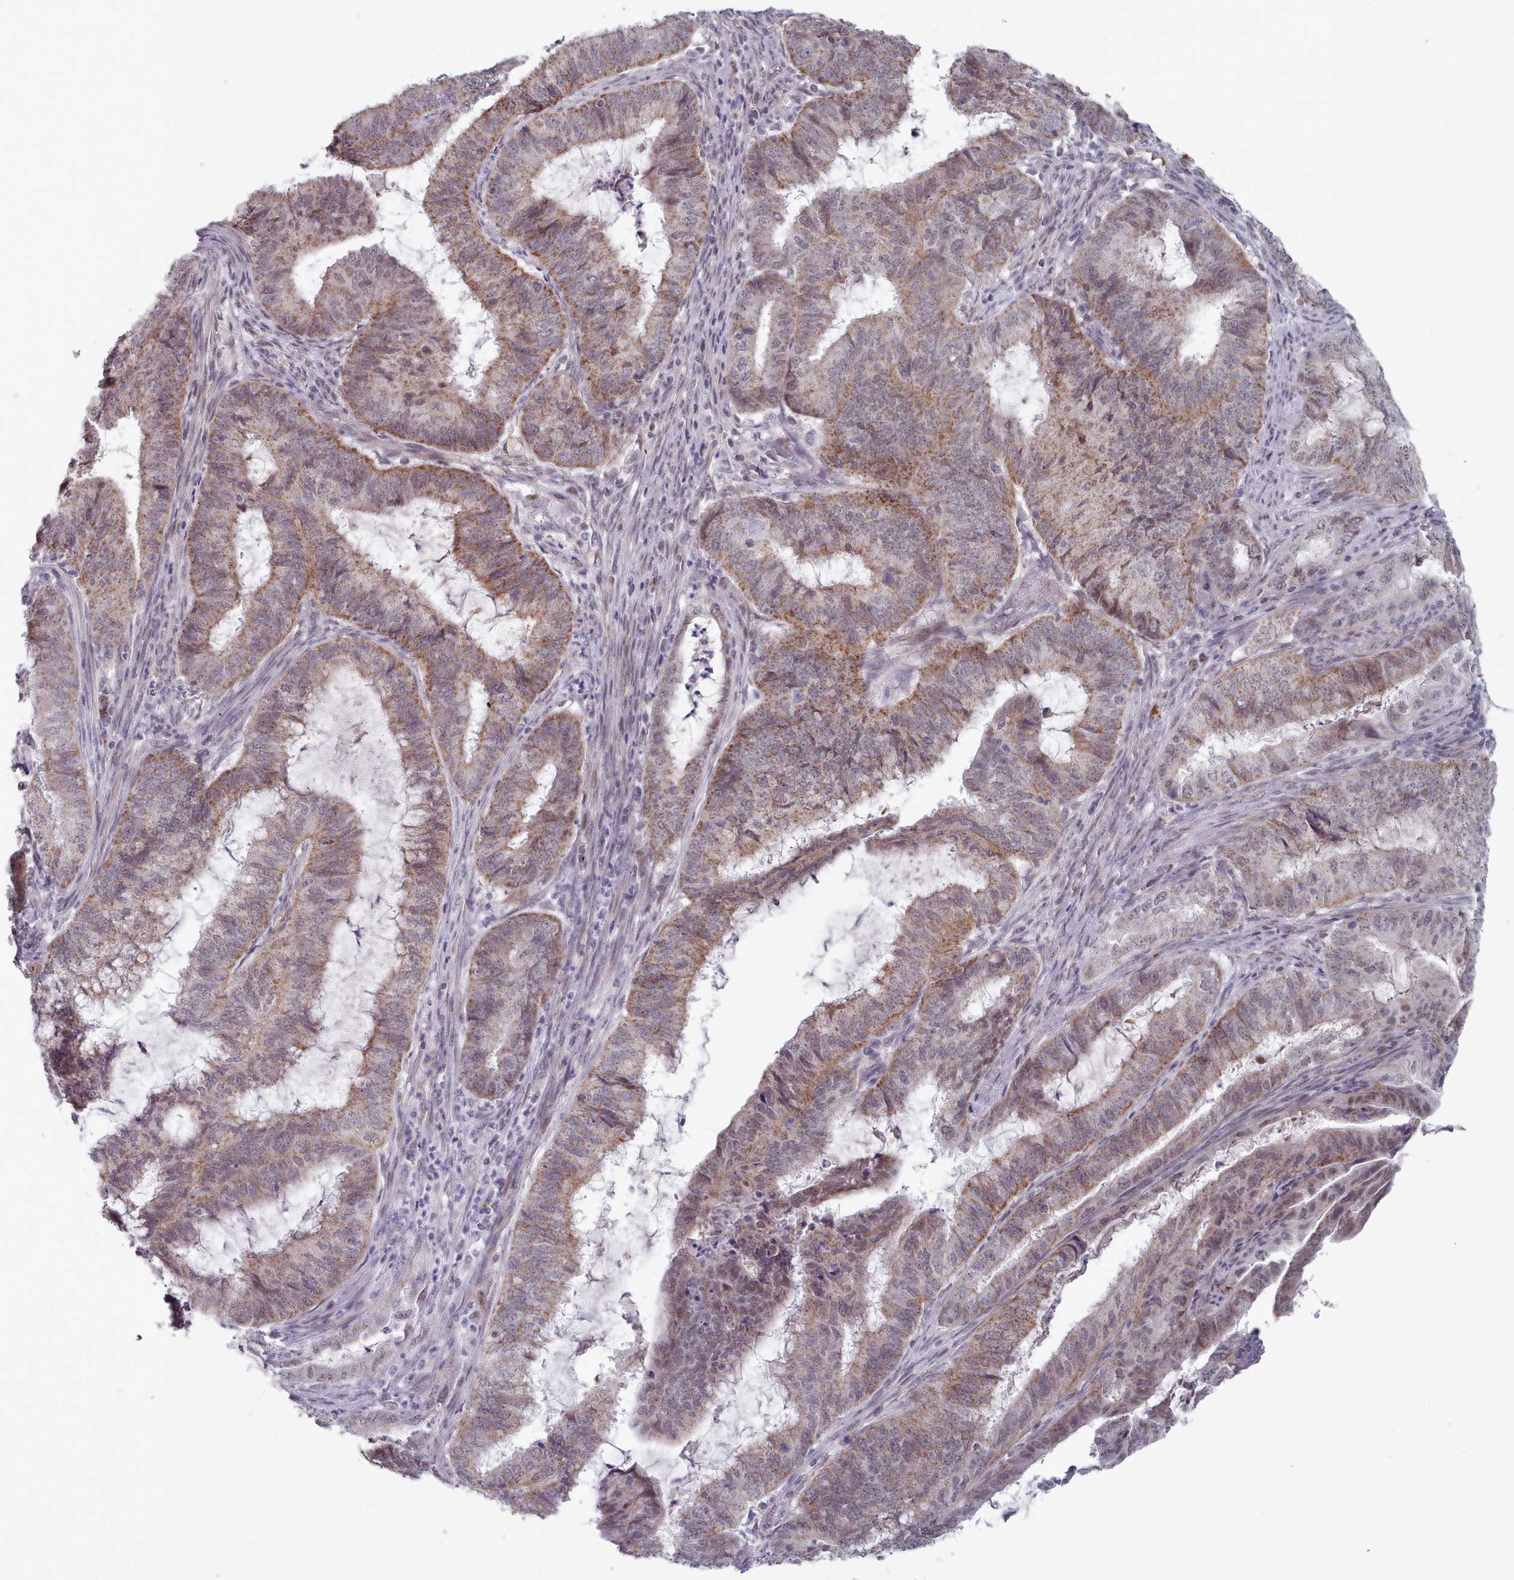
{"staining": {"intensity": "moderate", "quantity": "25%-75%", "location": "cytoplasmic/membranous,nuclear"}, "tissue": "endometrial cancer", "cell_type": "Tumor cells", "image_type": "cancer", "snomed": [{"axis": "morphology", "description": "Adenocarcinoma, NOS"}, {"axis": "topography", "description": "Endometrium"}], "caption": "Brown immunohistochemical staining in human endometrial adenocarcinoma demonstrates moderate cytoplasmic/membranous and nuclear positivity in approximately 25%-75% of tumor cells.", "gene": "TRARG1", "patient": {"sex": "female", "age": 51}}